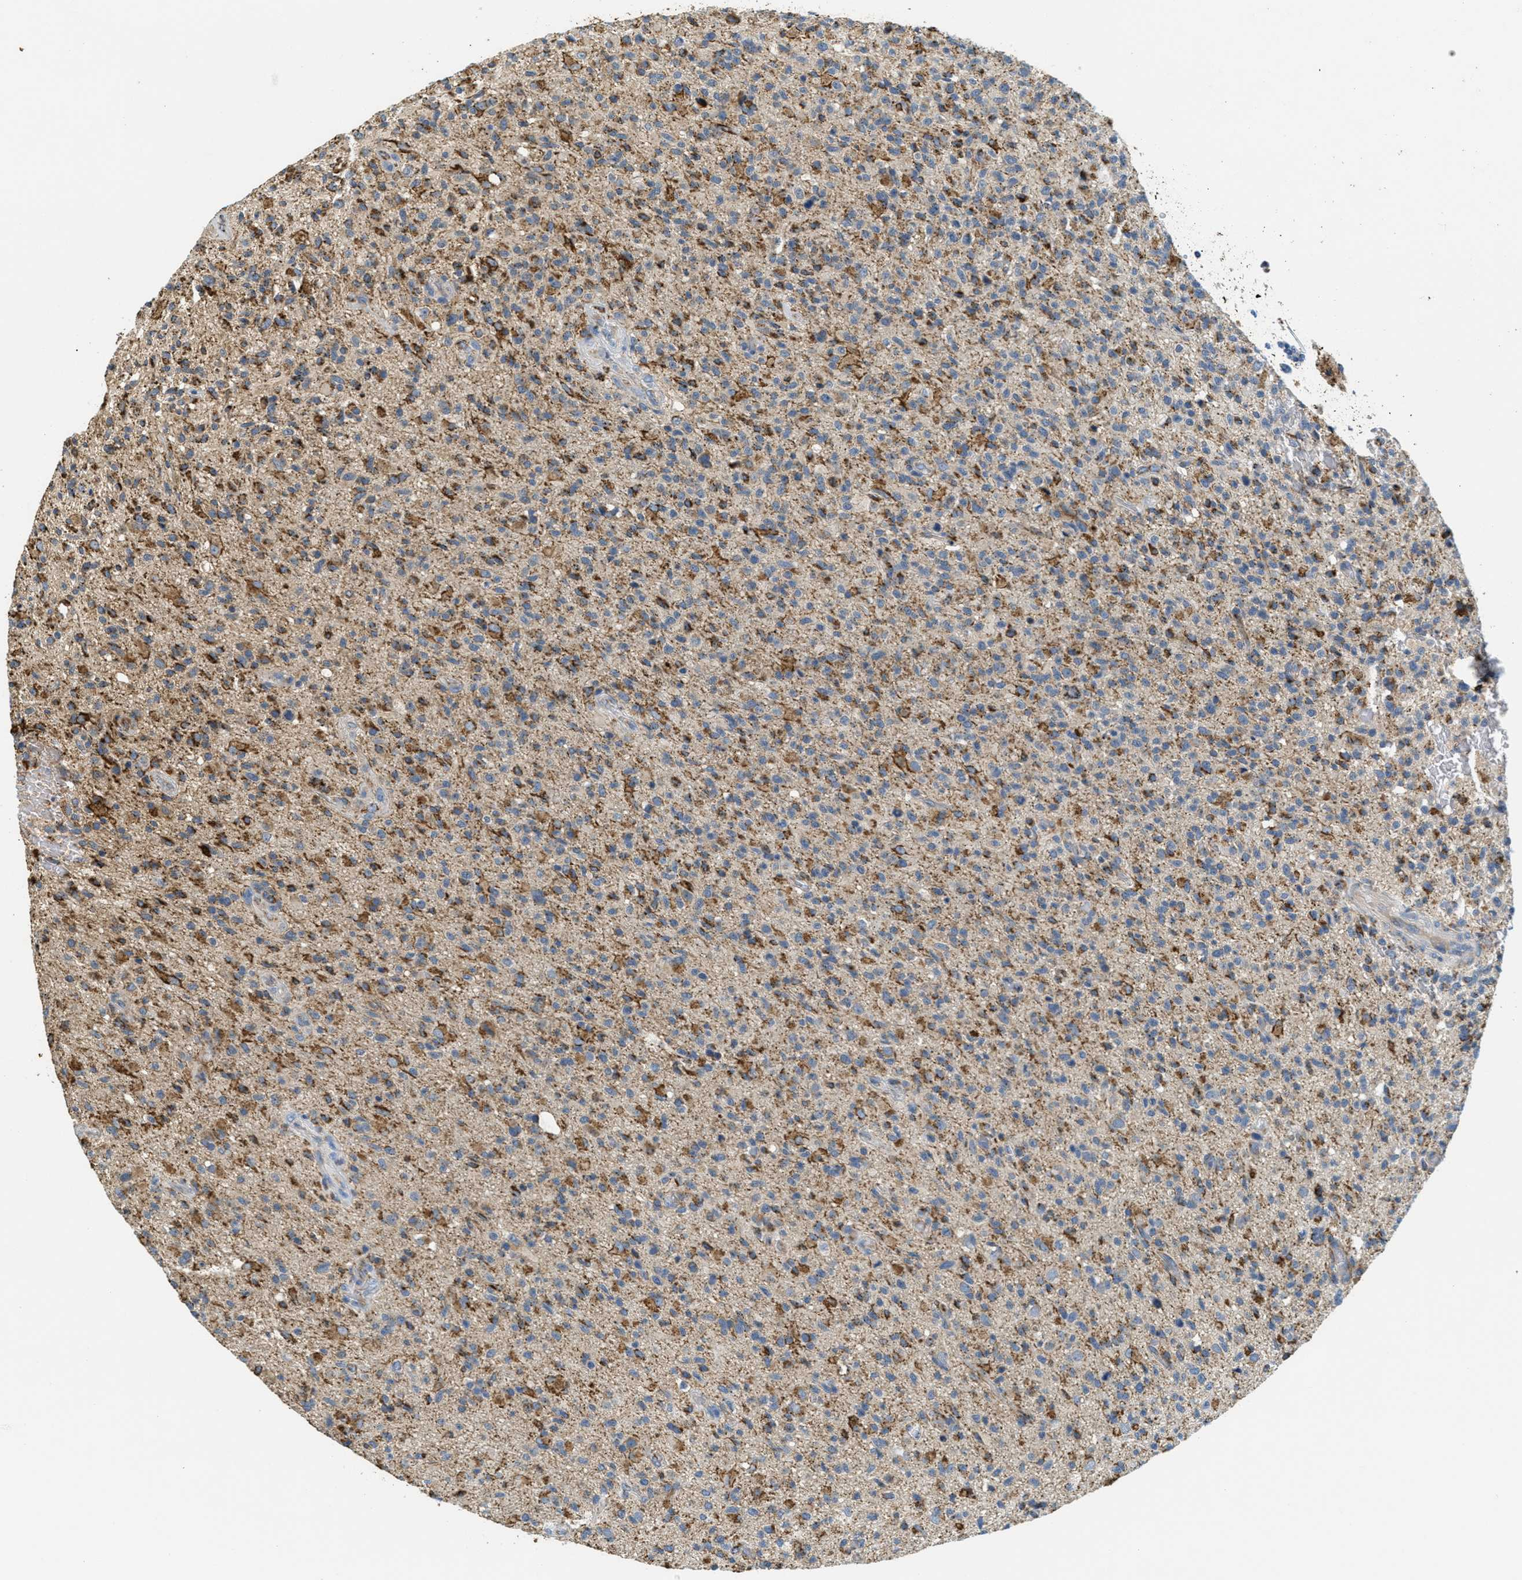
{"staining": {"intensity": "moderate", "quantity": "25%-75%", "location": "cytoplasmic/membranous"}, "tissue": "glioma", "cell_type": "Tumor cells", "image_type": "cancer", "snomed": [{"axis": "morphology", "description": "Glioma, malignant, High grade"}, {"axis": "topography", "description": "Brain"}], "caption": "This image shows immunohistochemistry staining of glioma, with medium moderate cytoplasmic/membranous expression in approximately 25%-75% of tumor cells.", "gene": "HLCS", "patient": {"sex": "male", "age": 71}}